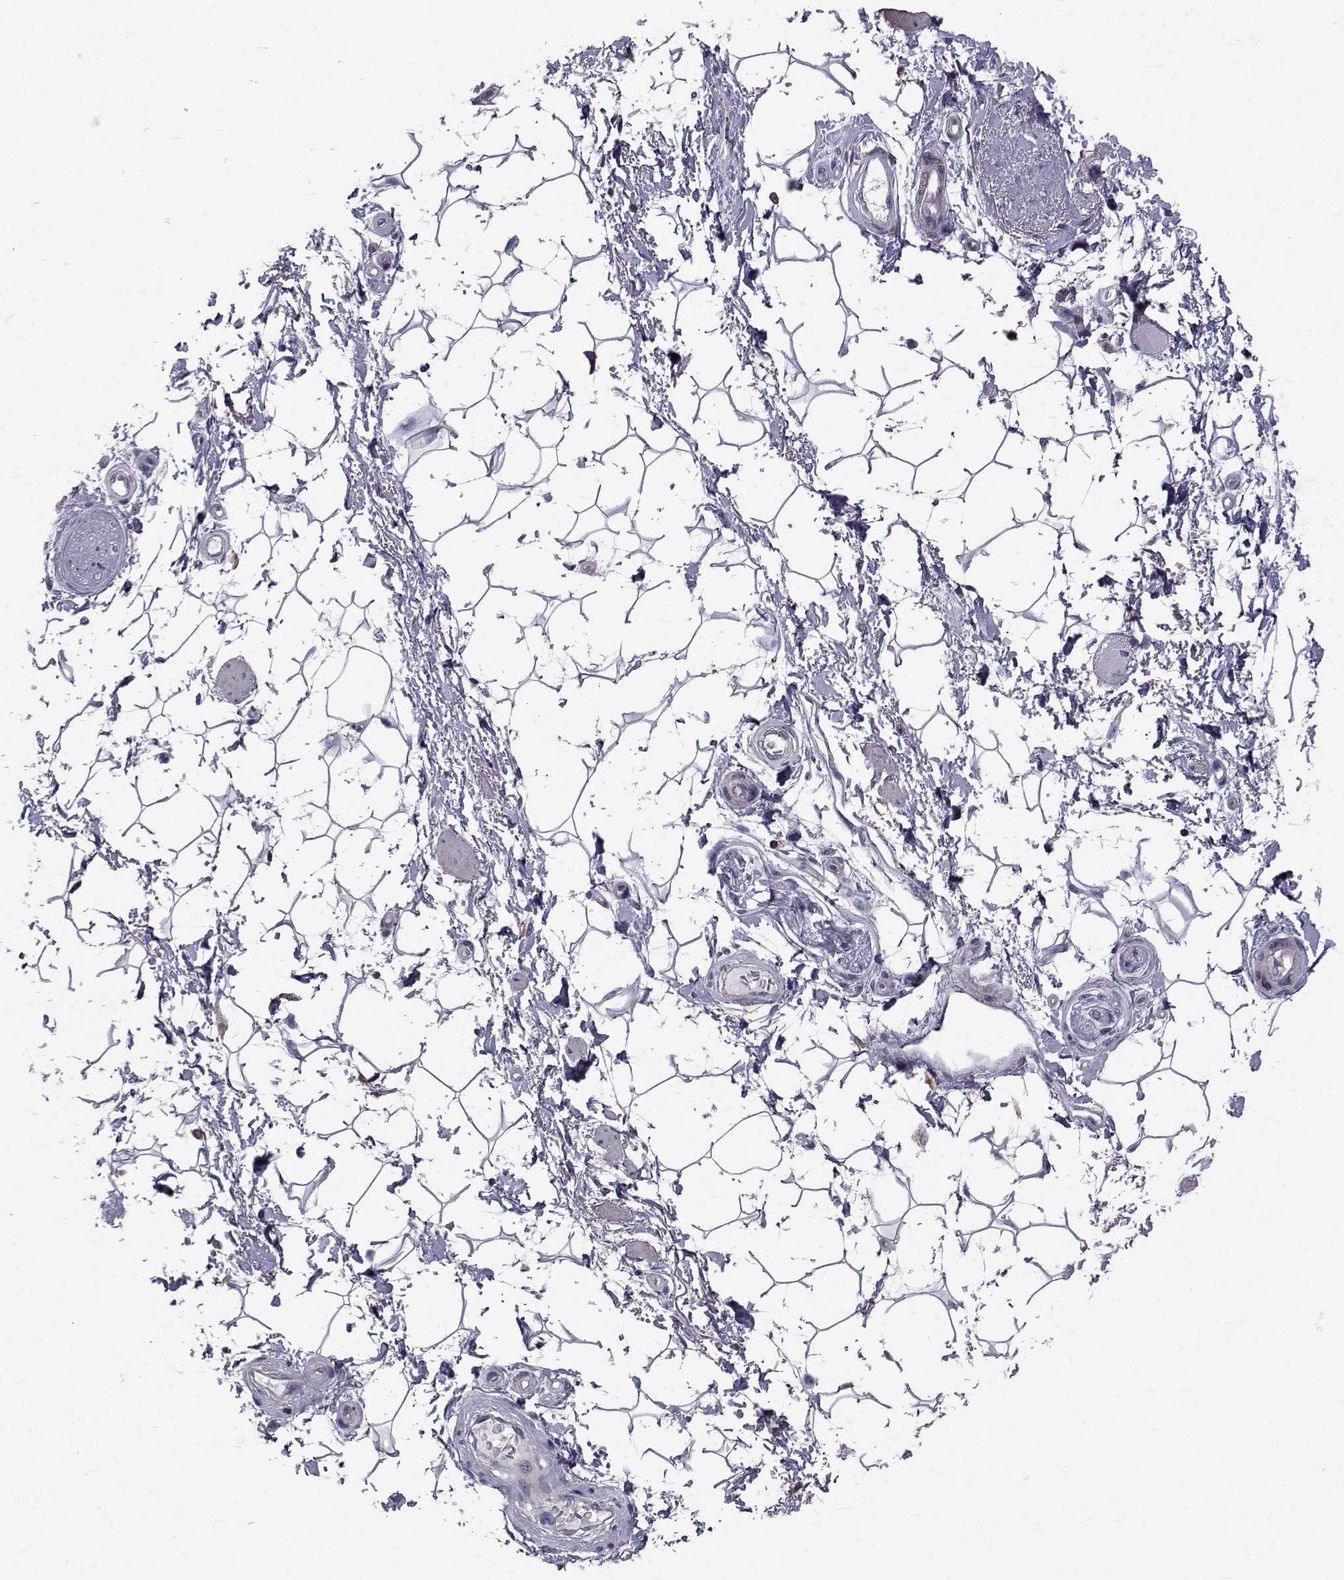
{"staining": {"intensity": "negative", "quantity": "none", "location": "none"}, "tissue": "adipose tissue", "cell_type": "Adipocytes", "image_type": "normal", "snomed": [{"axis": "morphology", "description": "Normal tissue, NOS"}, {"axis": "topography", "description": "Anal"}, {"axis": "topography", "description": "Peripheral nerve tissue"}], "caption": "Human adipose tissue stained for a protein using immunohistochemistry displays no positivity in adipocytes.", "gene": "FDXR", "patient": {"sex": "male", "age": 51}}